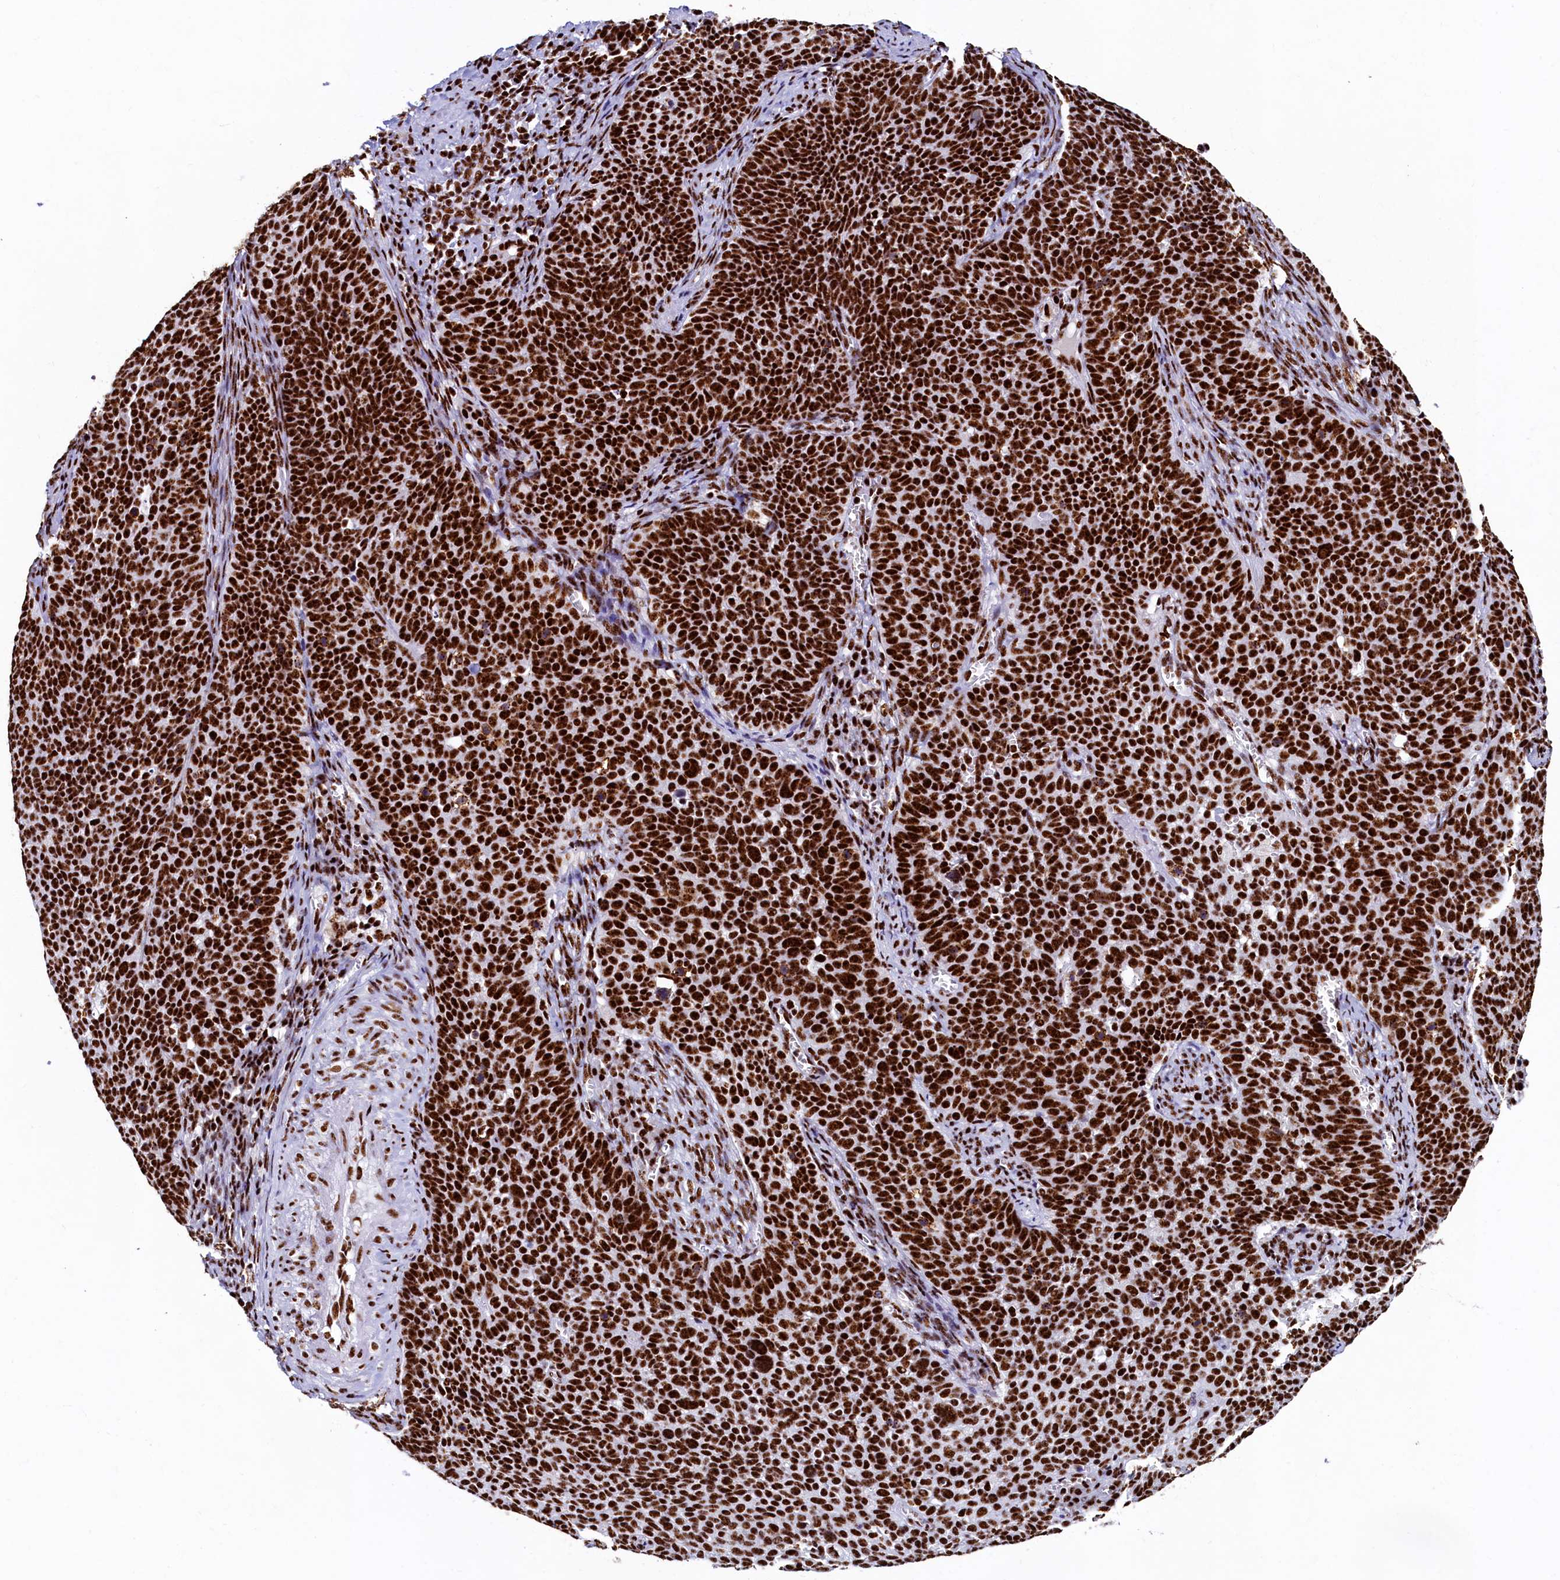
{"staining": {"intensity": "strong", "quantity": ">75%", "location": "nuclear"}, "tissue": "cervical cancer", "cell_type": "Tumor cells", "image_type": "cancer", "snomed": [{"axis": "morphology", "description": "Normal tissue, NOS"}, {"axis": "morphology", "description": "Squamous cell carcinoma, NOS"}, {"axis": "topography", "description": "Cervix"}], "caption": "High-magnification brightfield microscopy of squamous cell carcinoma (cervical) stained with DAB (3,3'-diaminobenzidine) (brown) and counterstained with hematoxylin (blue). tumor cells exhibit strong nuclear expression is present in about>75% of cells. The protein of interest is shown in brown color, while the nuclei are stained blue.", "gene": "SRRM2", "patient": {"sex": "female", "age": 39}}